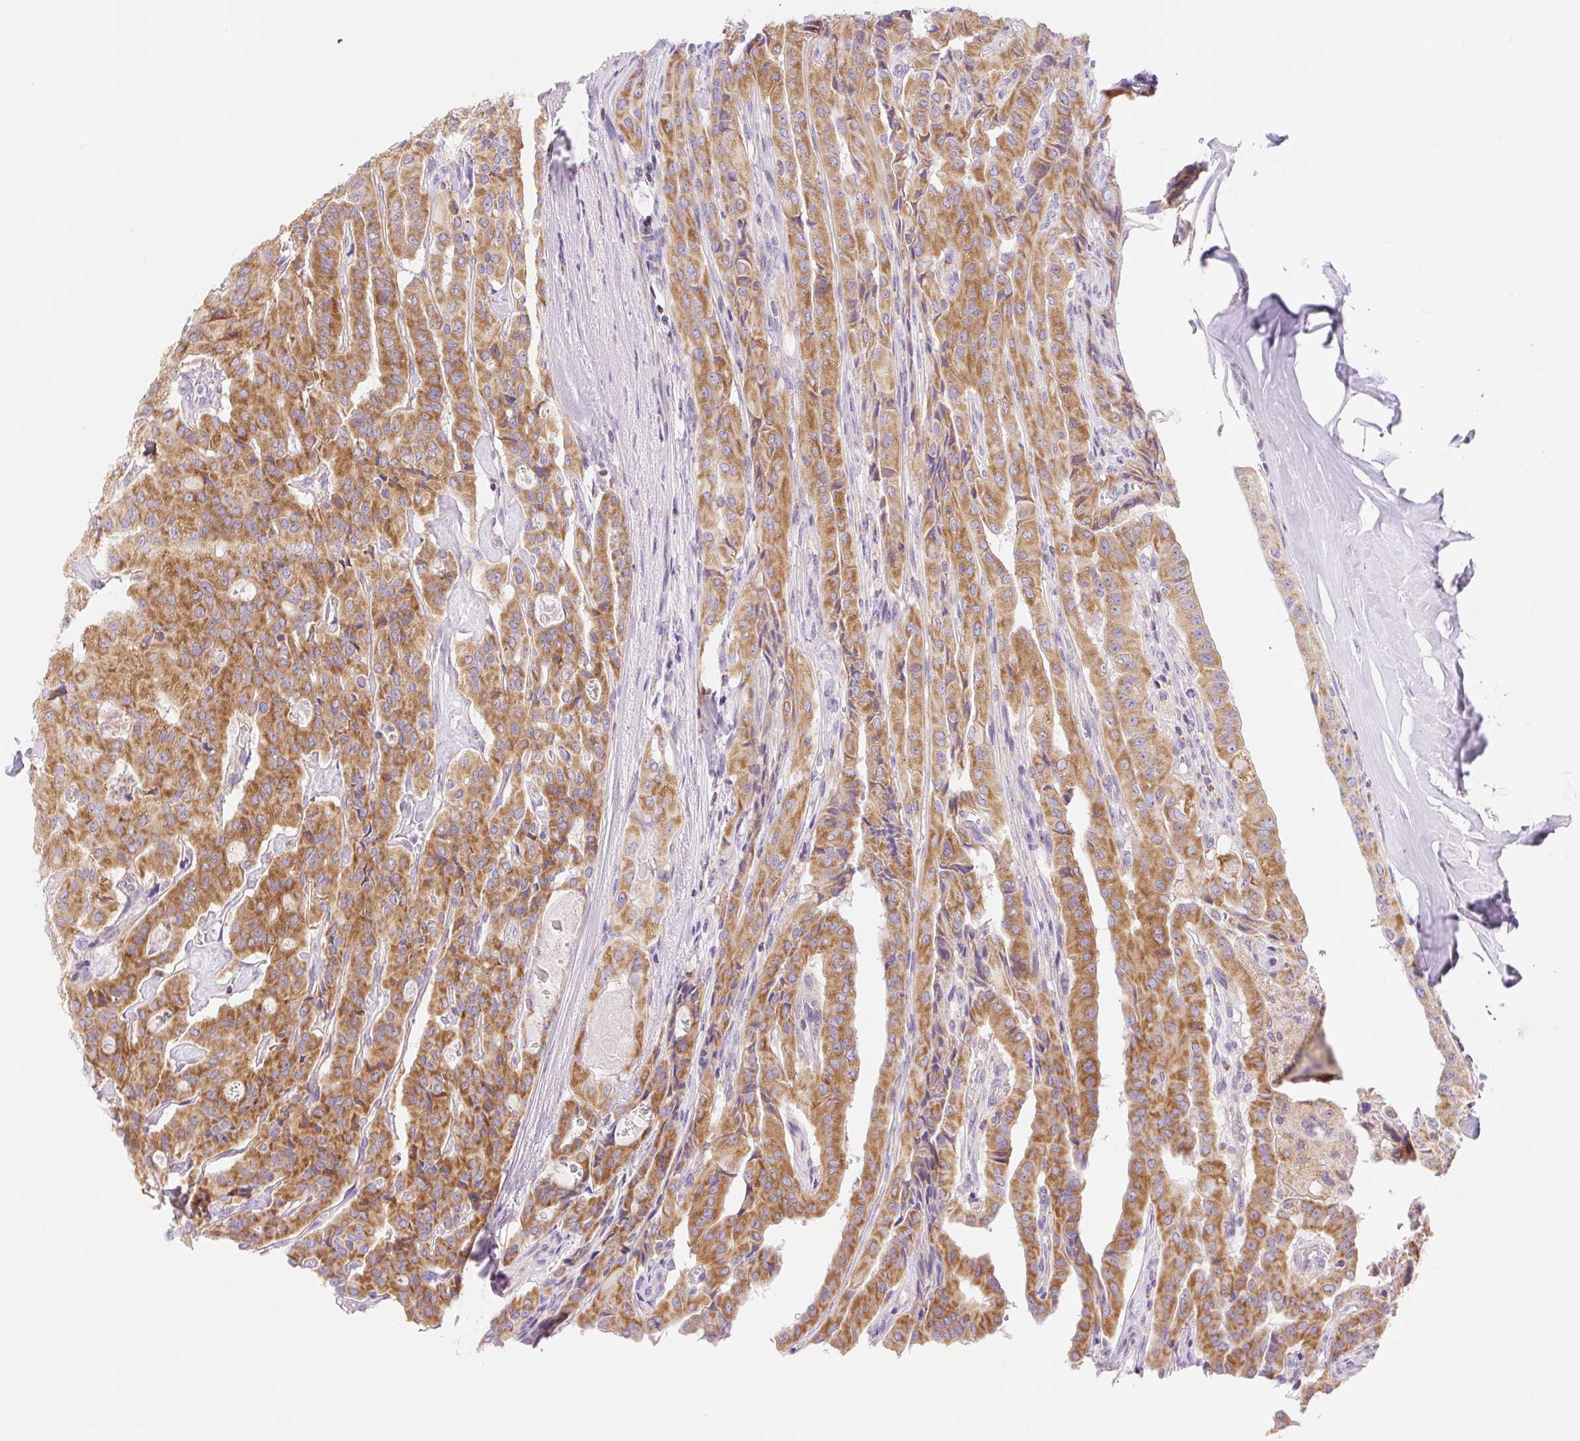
{"staining": {"intensity": "moderate", "quantity": ">75%", "location": "cytoplasmic/membranous"}, "tissue": "thyroid cancer", "cell_type": "Tumor cells", "image_type": "cancer", "snomed": [{"axis": "morphology", "description": "Papillary adenocarcinoma, NOS"}, {"axis": "topography", "description": "Thyroid gland"}], "caption": "Protein expression analysis of human thyroid cancer (papillary adenocarcinoma) reveals moderate cytoplasmic/membranous staining in approximately >75% of tumor cells. The protein is stained brown, and the nuclei are stained in blue (DAB IHC with brightfield microscopy, high magnification).", "gene": "FOCAD", "patient": {"sex": "female", "age": 59}}